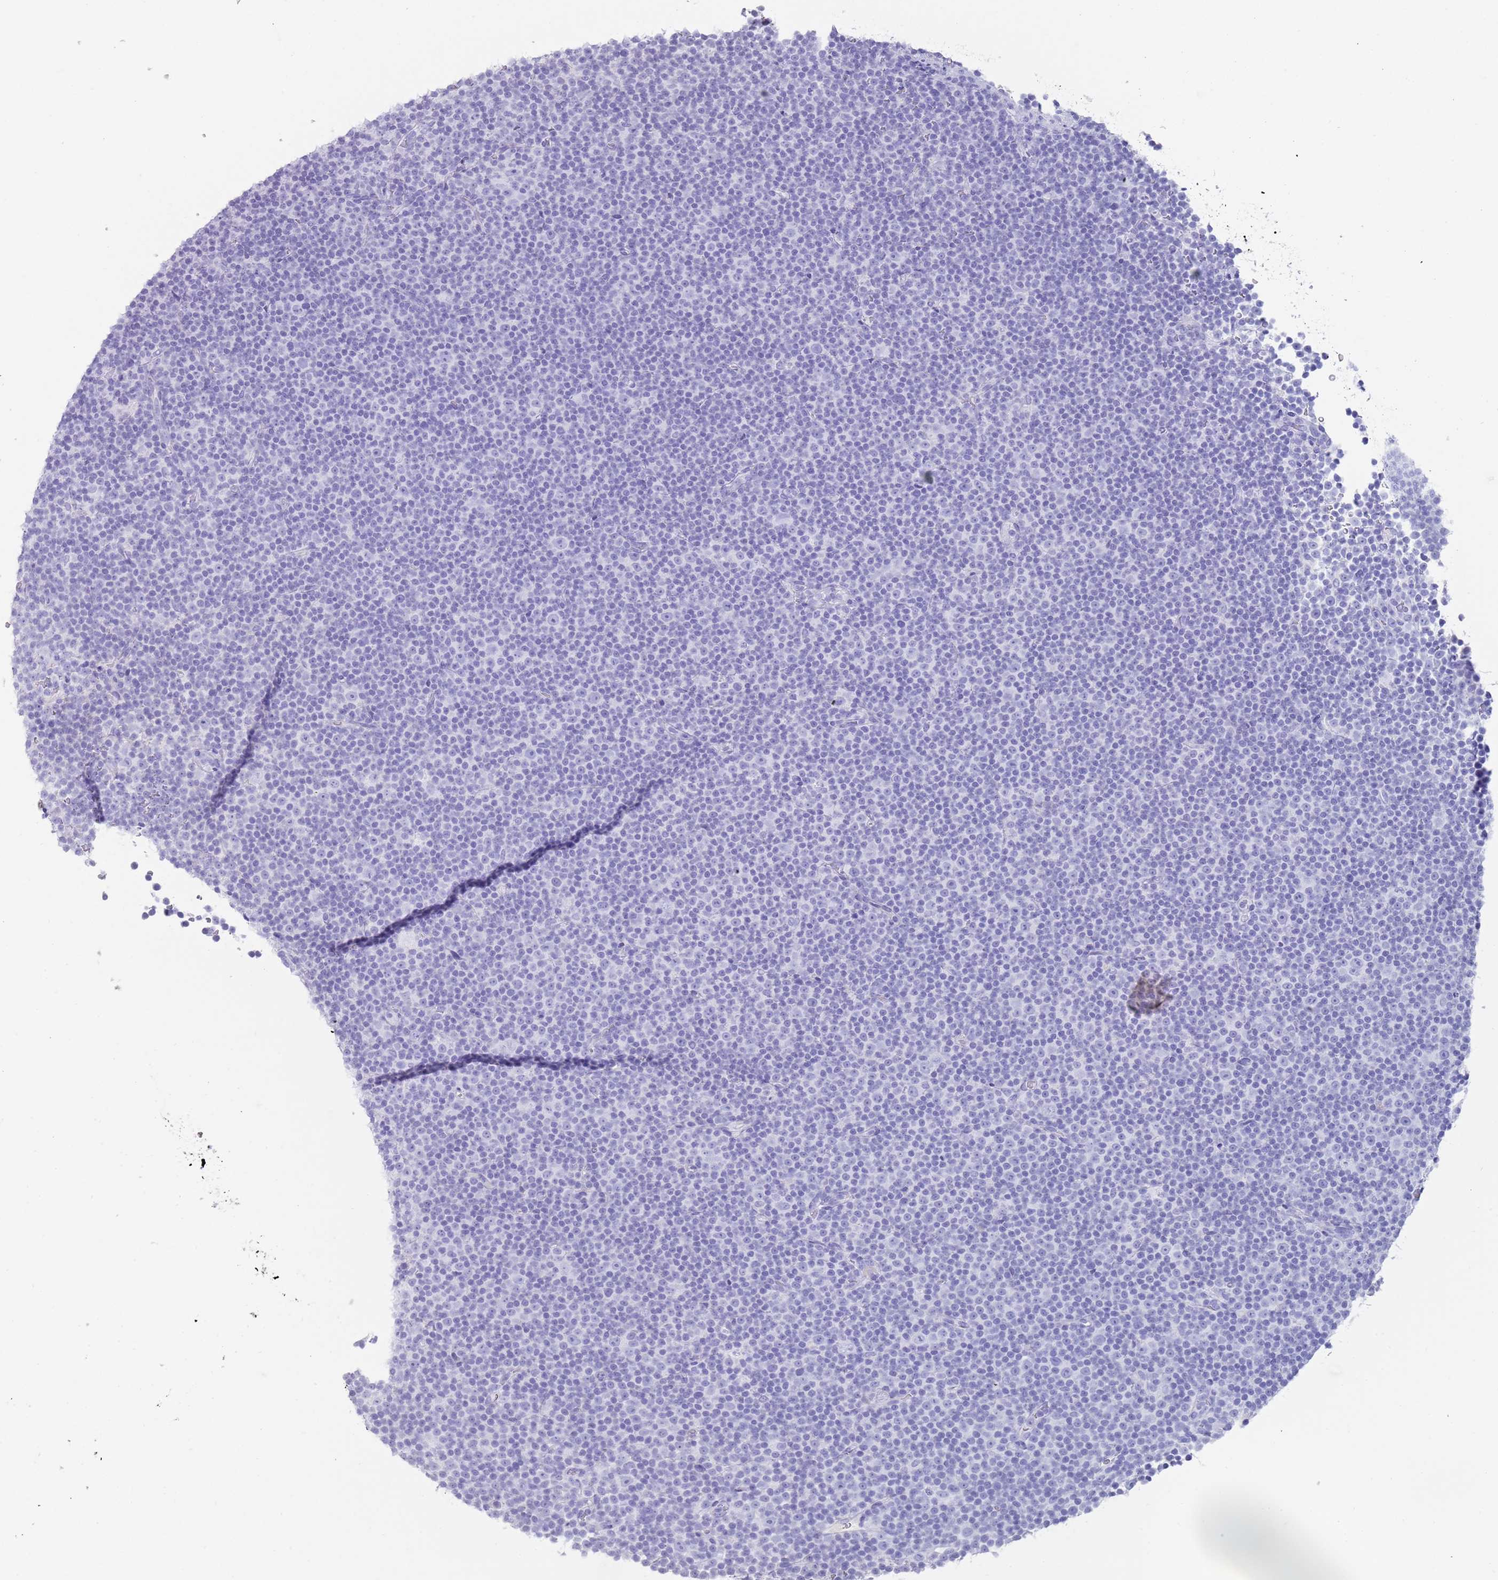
{"staining": {"intensity": "negative", "quantity": "none", "location": "none"}, "tissue": "lymphoma", "cell_type": "Tumor cells", "image_type": "cancer", "snomed": [{"axis": "morphology", "description": "Malignant lymphoma, non-Hodgkin's type, Low grade"}, {"axis": "topography", "description": "Lymph node"}], "caption": "Image shows no protein expression in tumor cells of lymphoma tissue.", "gene": "MYADML2", "patient": {"sex": "female", "age": 67}}